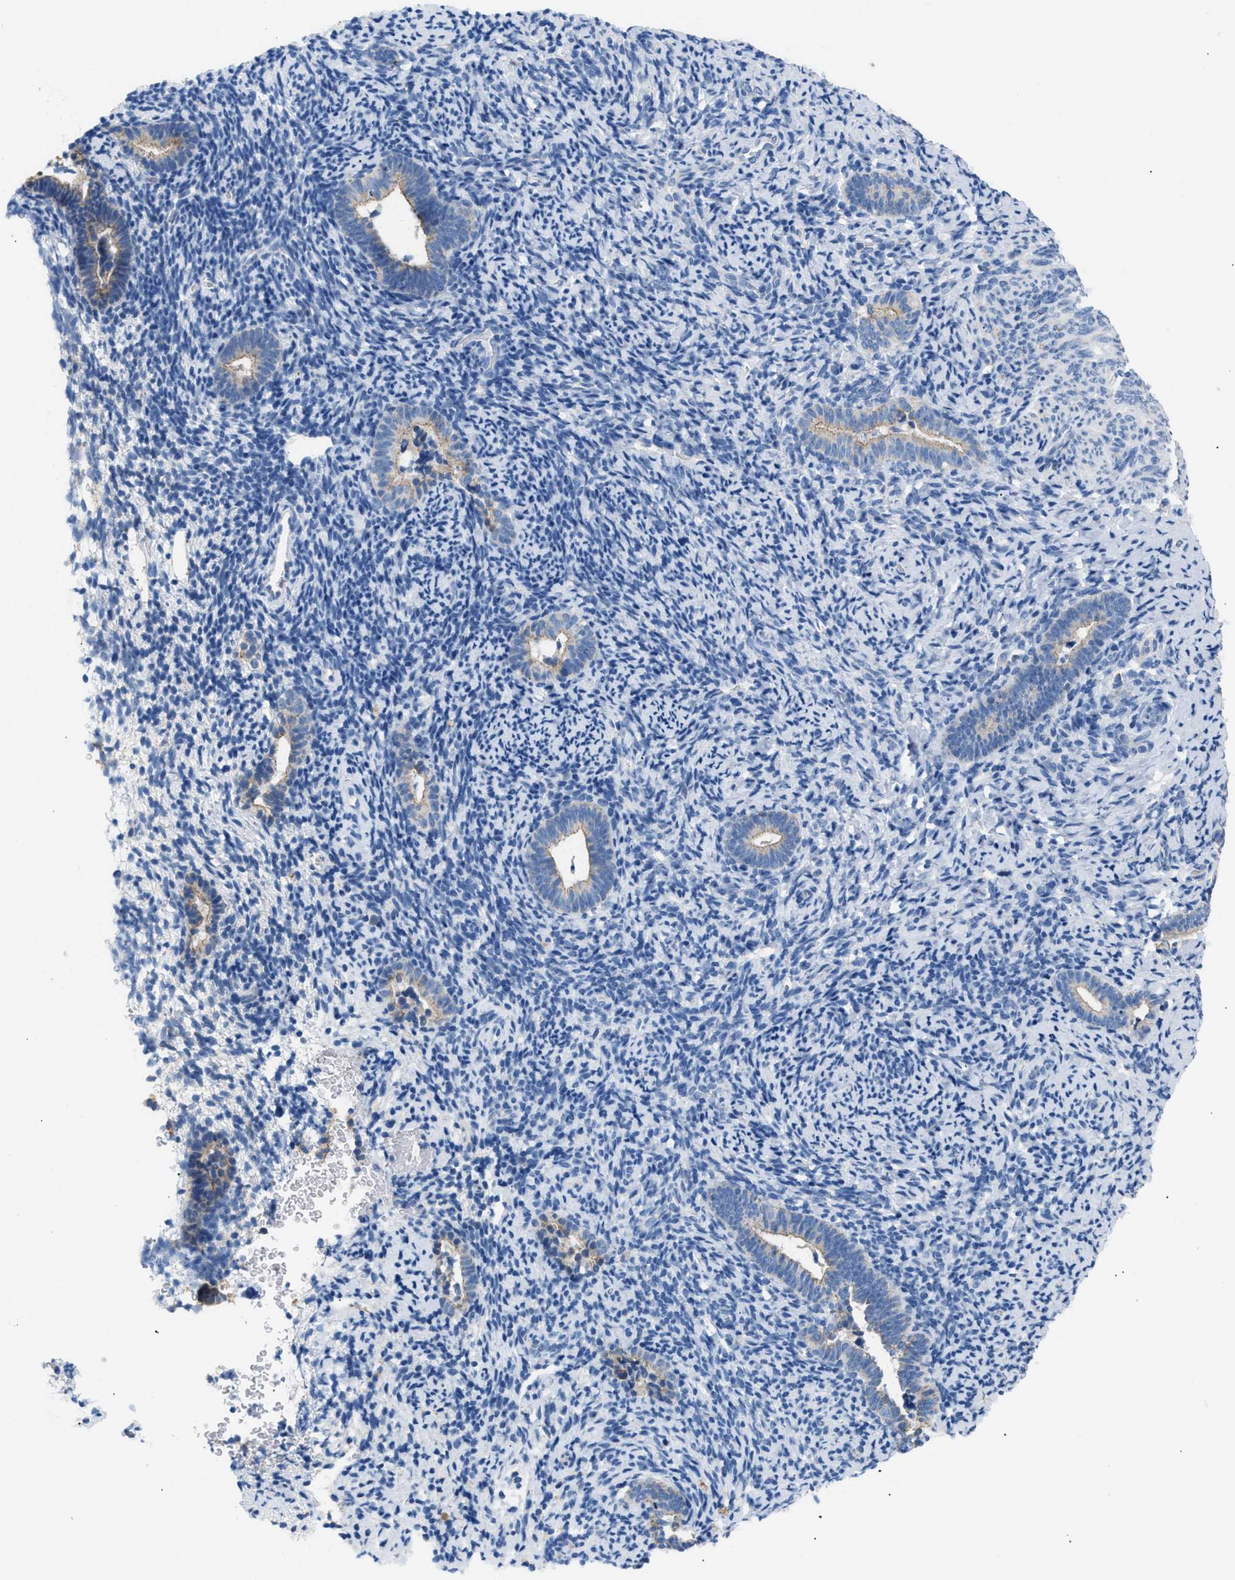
{"staining": {"intensity": "negative", "quantity": "none", "location": "none"}, "tissue": "endometrium", "cell_type": "Cells in endometrial stroma", "image_type": "normal", "snomed": [{"axis": "morphology", "description": "Normal tissue, NOS"}, {"axis": "topography", "description": "Endometrium"}], "caption": "Immunohistochemical staining of normal endometrium shows no significant positivity in cells in endometrial stroma. (DAB immunohistochemistry visualized using brightfield microscopy, high magnification).", "gene": "ILDR1", "patient": {"sex": "female", "age": 51}}